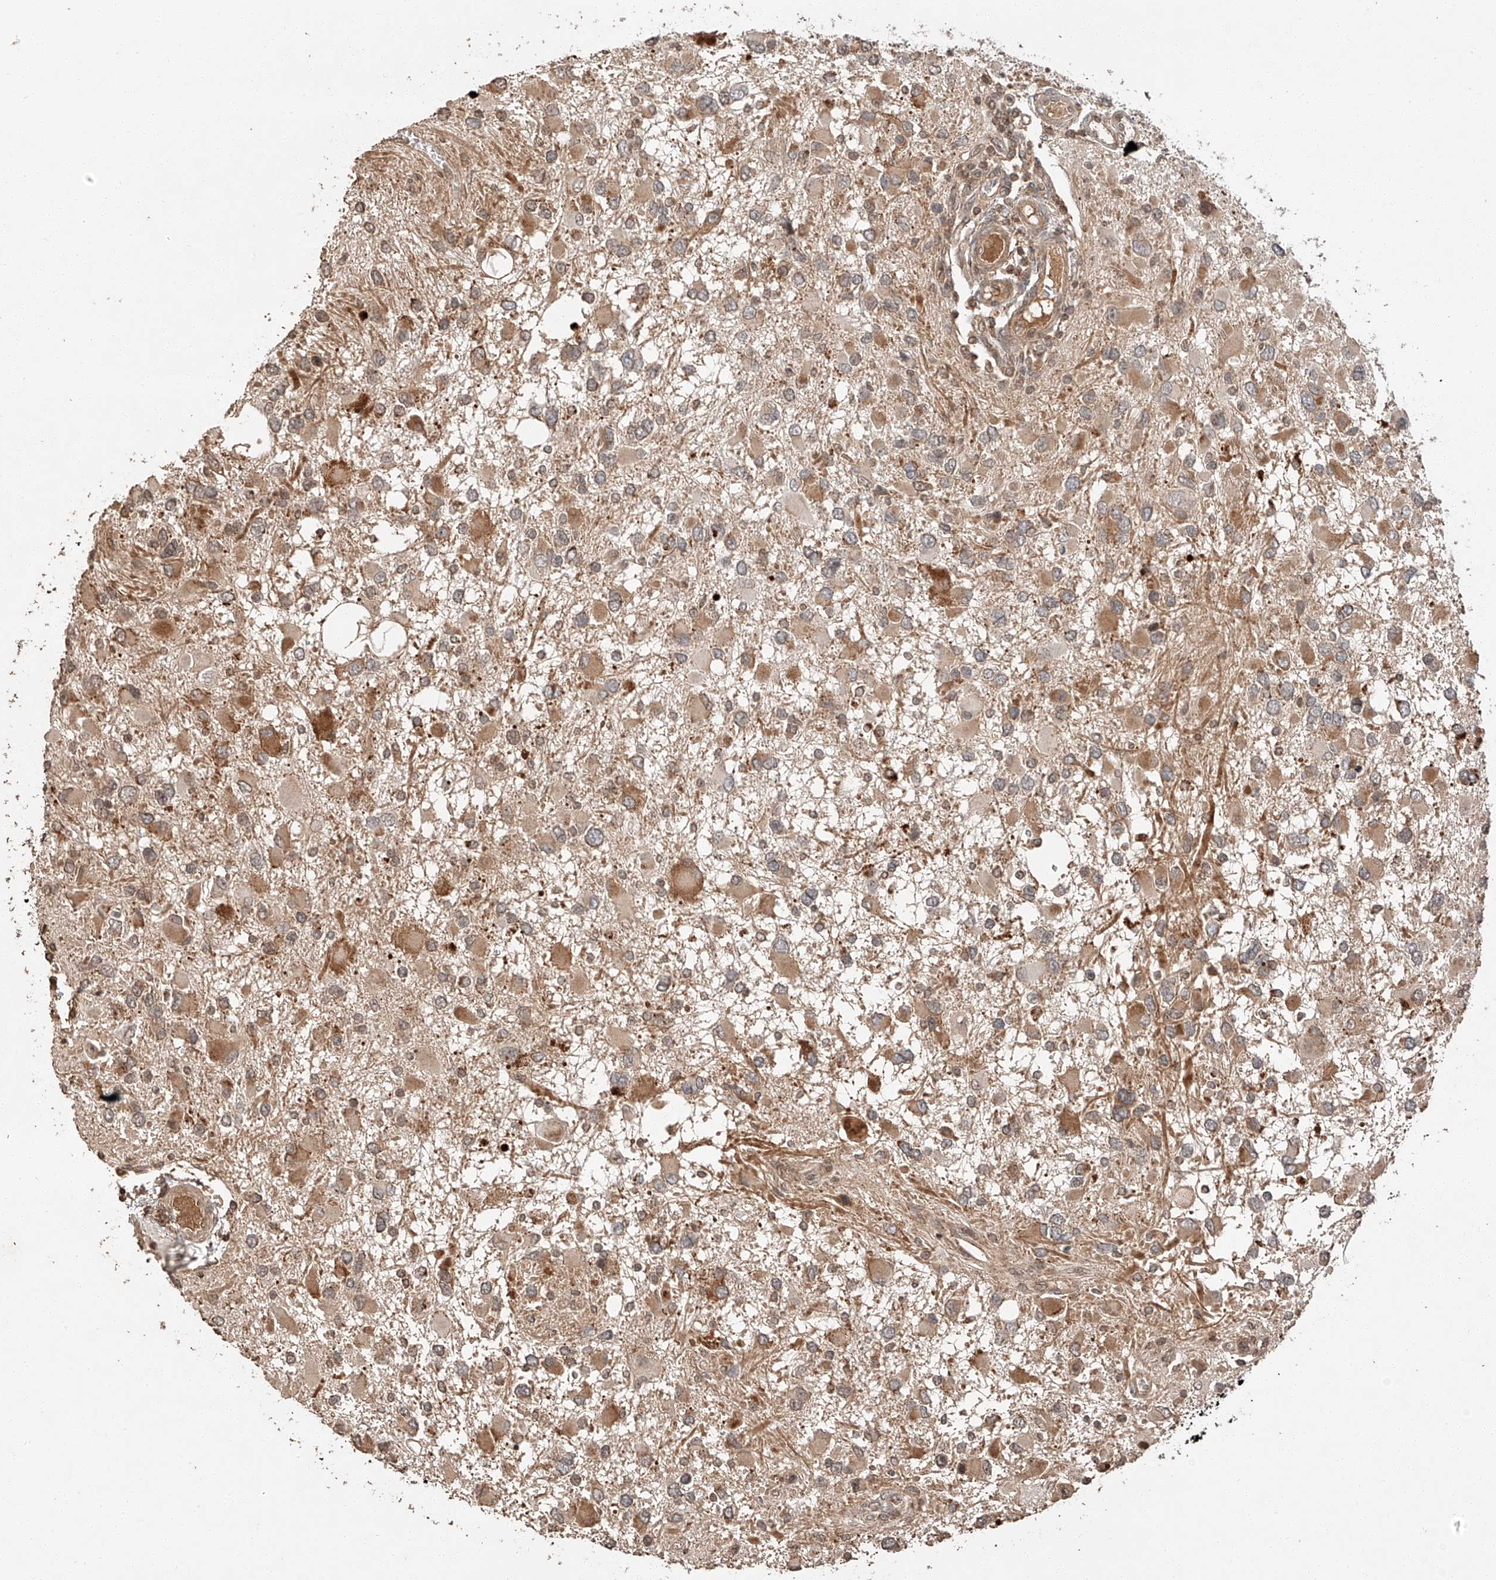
{"staining": {"intensity": "moderate", "quantity": "<25%", "location": "cytoplasmic/membranous"}, "tissue": "glioma", "cell_type": "Tumor cells", "image_type": "cancer", "snomed": [{"axis": "morphology", "description": "Glioma, malignant, High grade"}, {"axis": "topography", "description": "Brain"}], "caption": "This is a photomicrograph of immunohistochemistry staining of glioma, which shows moderate staining in the cytoplasmic/membranous of tumor cells.", "gene": "ARHGAP33", "patient": {"sex": "male", "age": 53}}